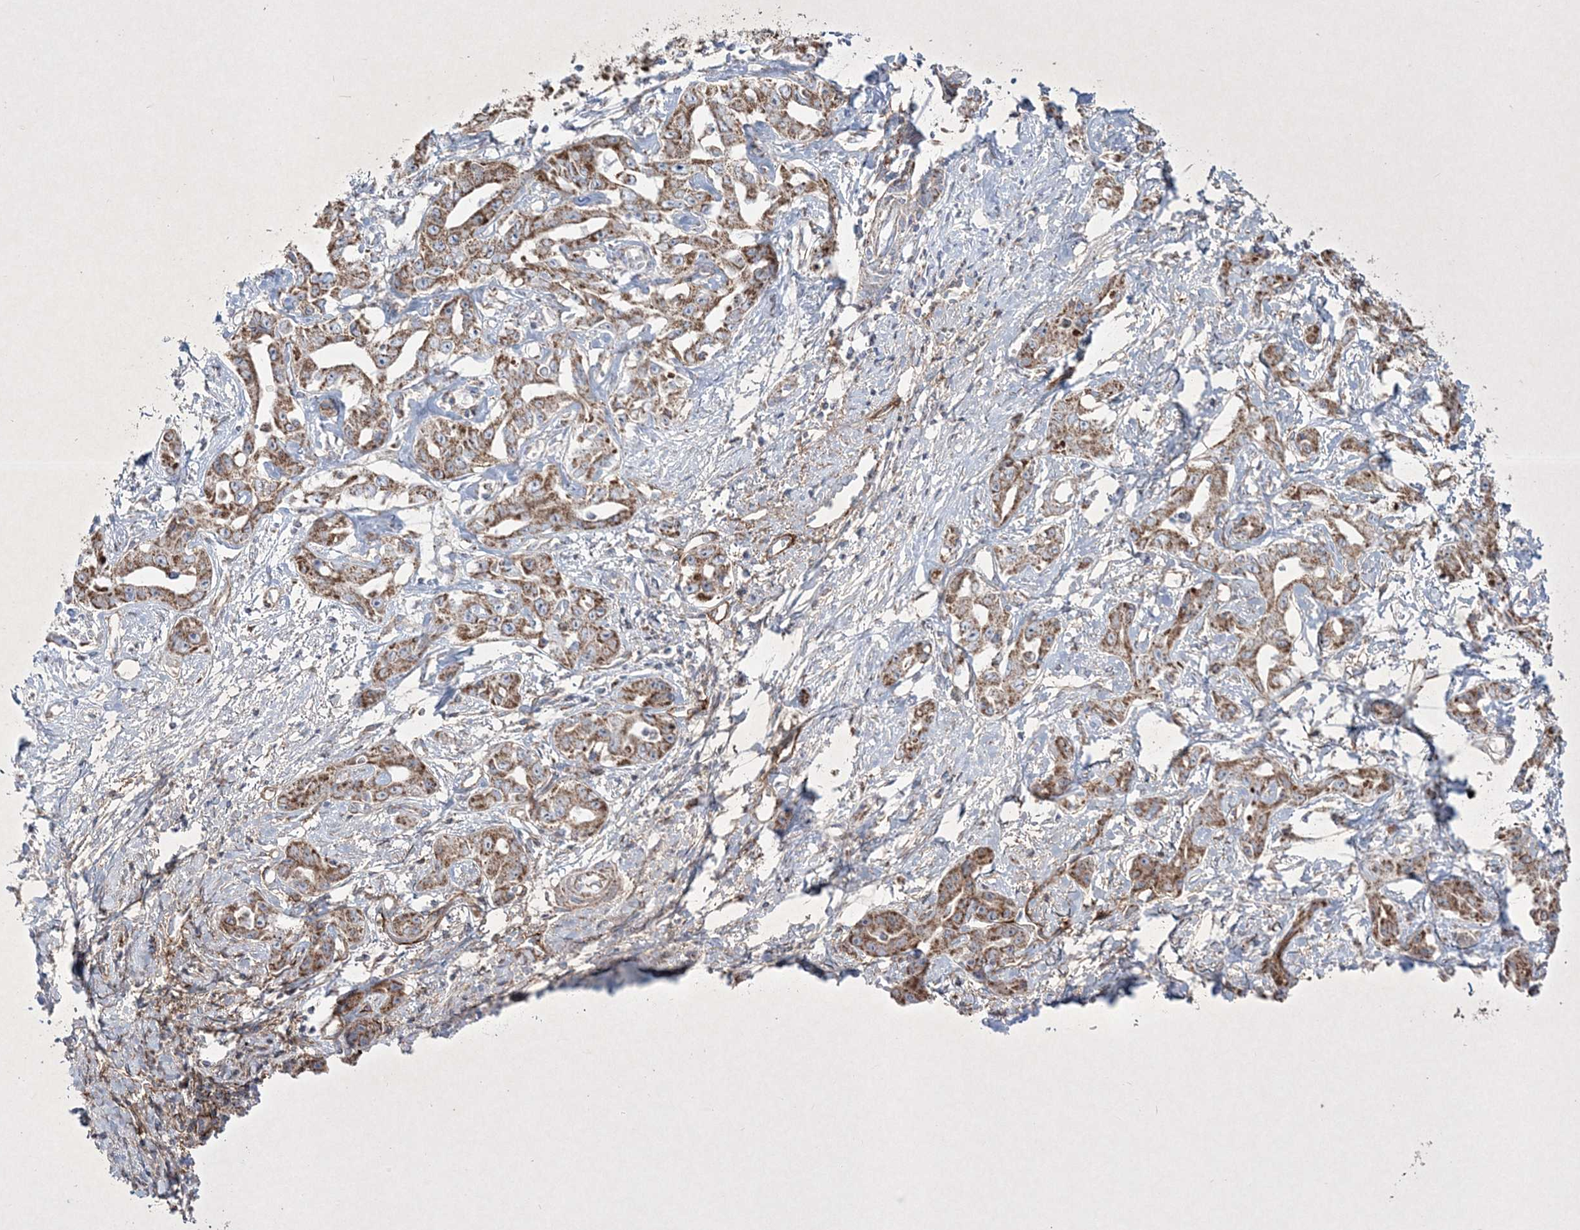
{"staining": {"intensity": "moderate", "quantity": ">75%", "location": "cytoplasmic/membranous"}, "tissue": "liver cancer", "cell_type": "Tumor cells", "image_type": "cancer", "snomed": [{"axis": "morphology", "description": "Cholangiocarcinoma"}, {"axis": "topography", "description": "Liver"}], "caption": "Immunohistochemistry staining of liver cancer, which reveals medium levels of moderate cytoplasmic/membranous expression in approximately >75% of tumor cells indicating moderate cytoplasmic/membranous protein staining. The staining was performed using DAB (3,3'-diaminobenzidine) (brown) for protein detection and nuclei were counterstained in hematoxylin (blue).", "gene": "RICTOR", "patient": {"sex": "male", "age": 59}}